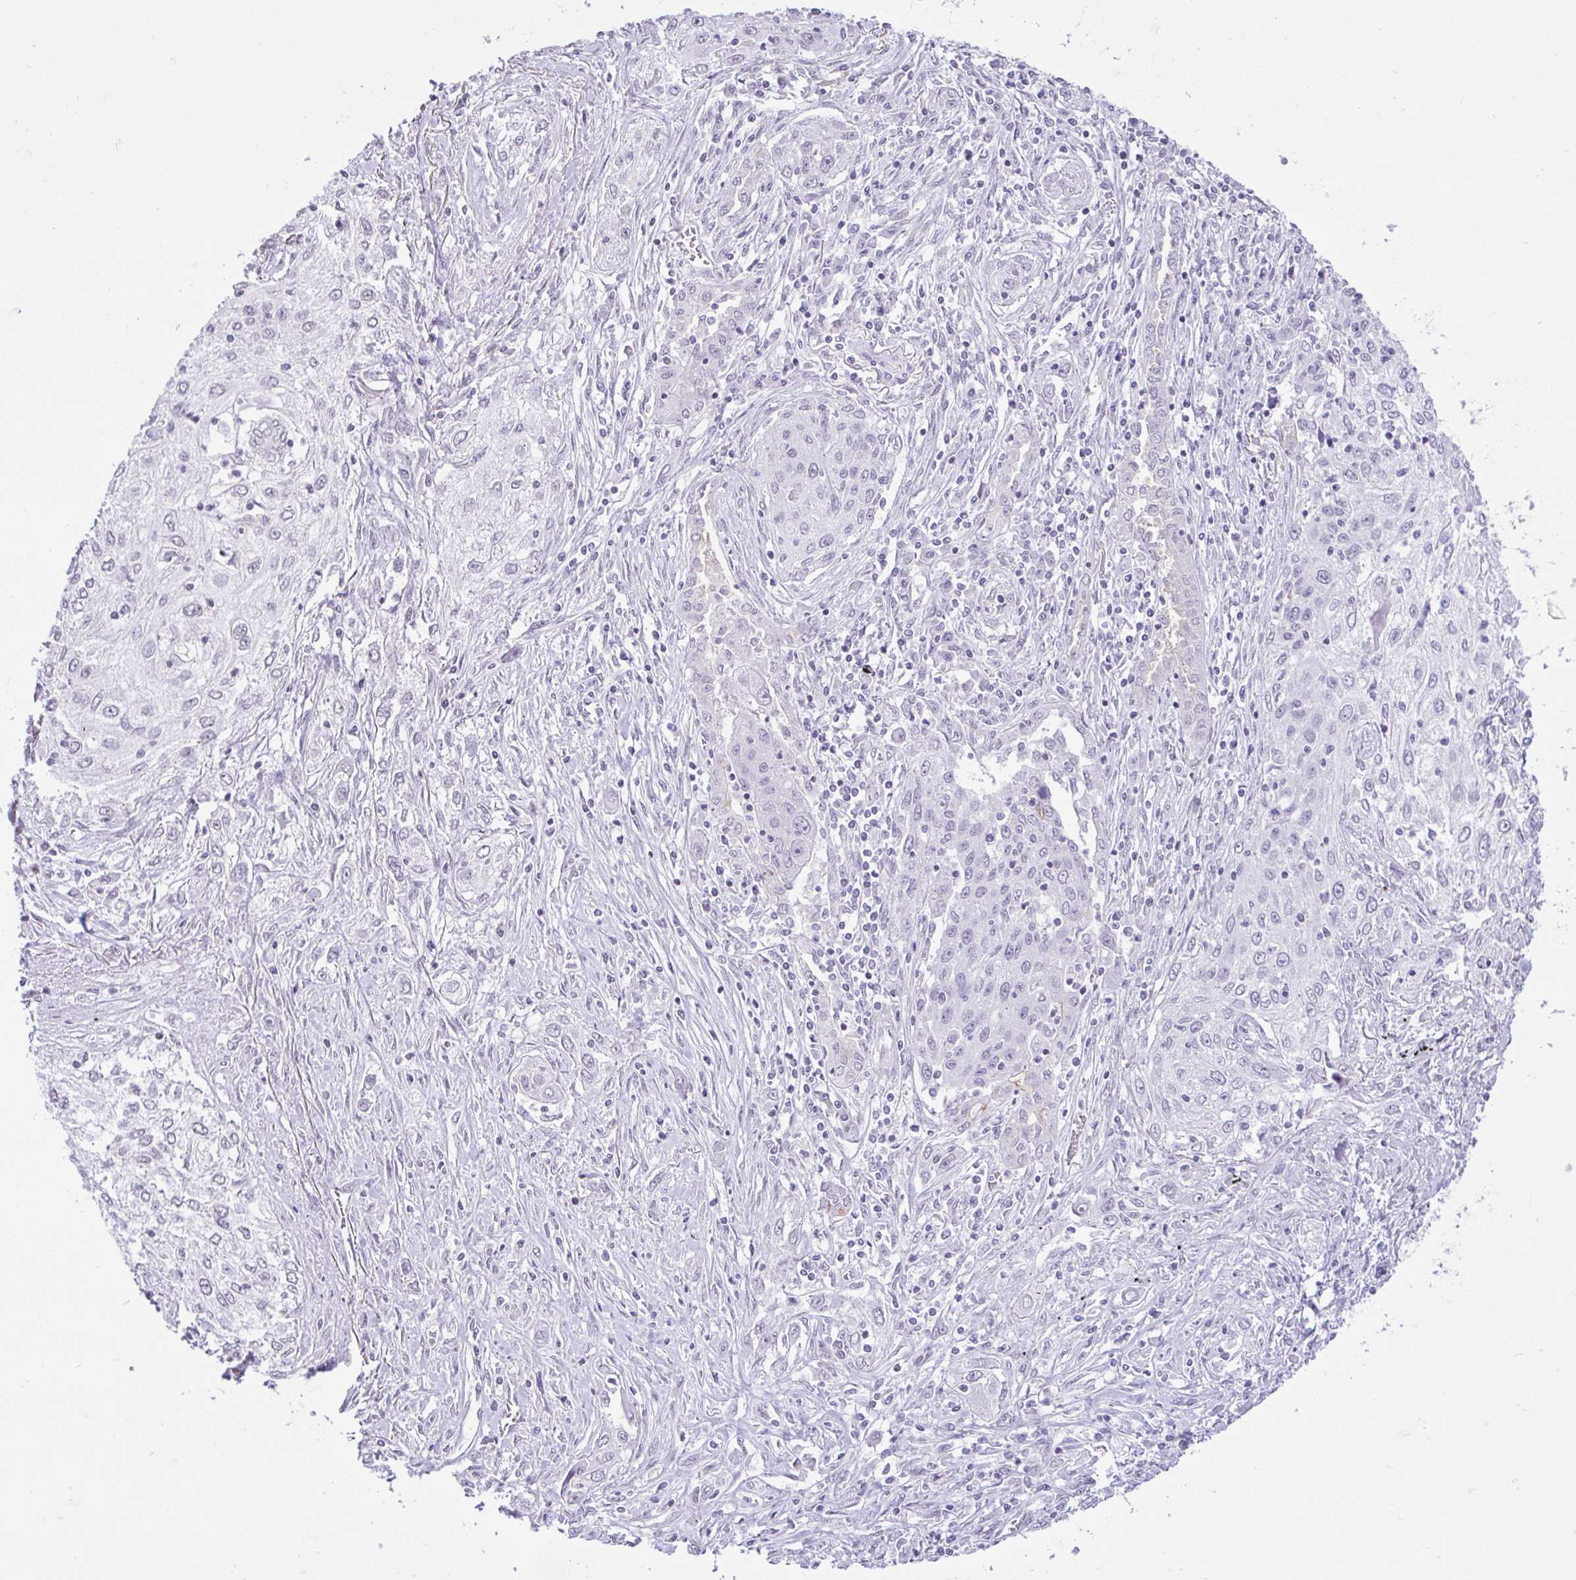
{"staining": {"intensity": "negative", "quantity": "none", "location": "none"}, "tissue": "lung cancer", "cell_type": "Tumor cells", "image_type": "cancer", "snomed": [{"axis": "morphology", "description": "Squamous cell carcinoma, NOS"}, {"axis": "topography", "description": "Lung"}], "caption": "This is an IHC image of lung cancer. There is no staining in tumor cells.", "gene": "REEP1", "patient": {"sex": "female", "age": 69}}